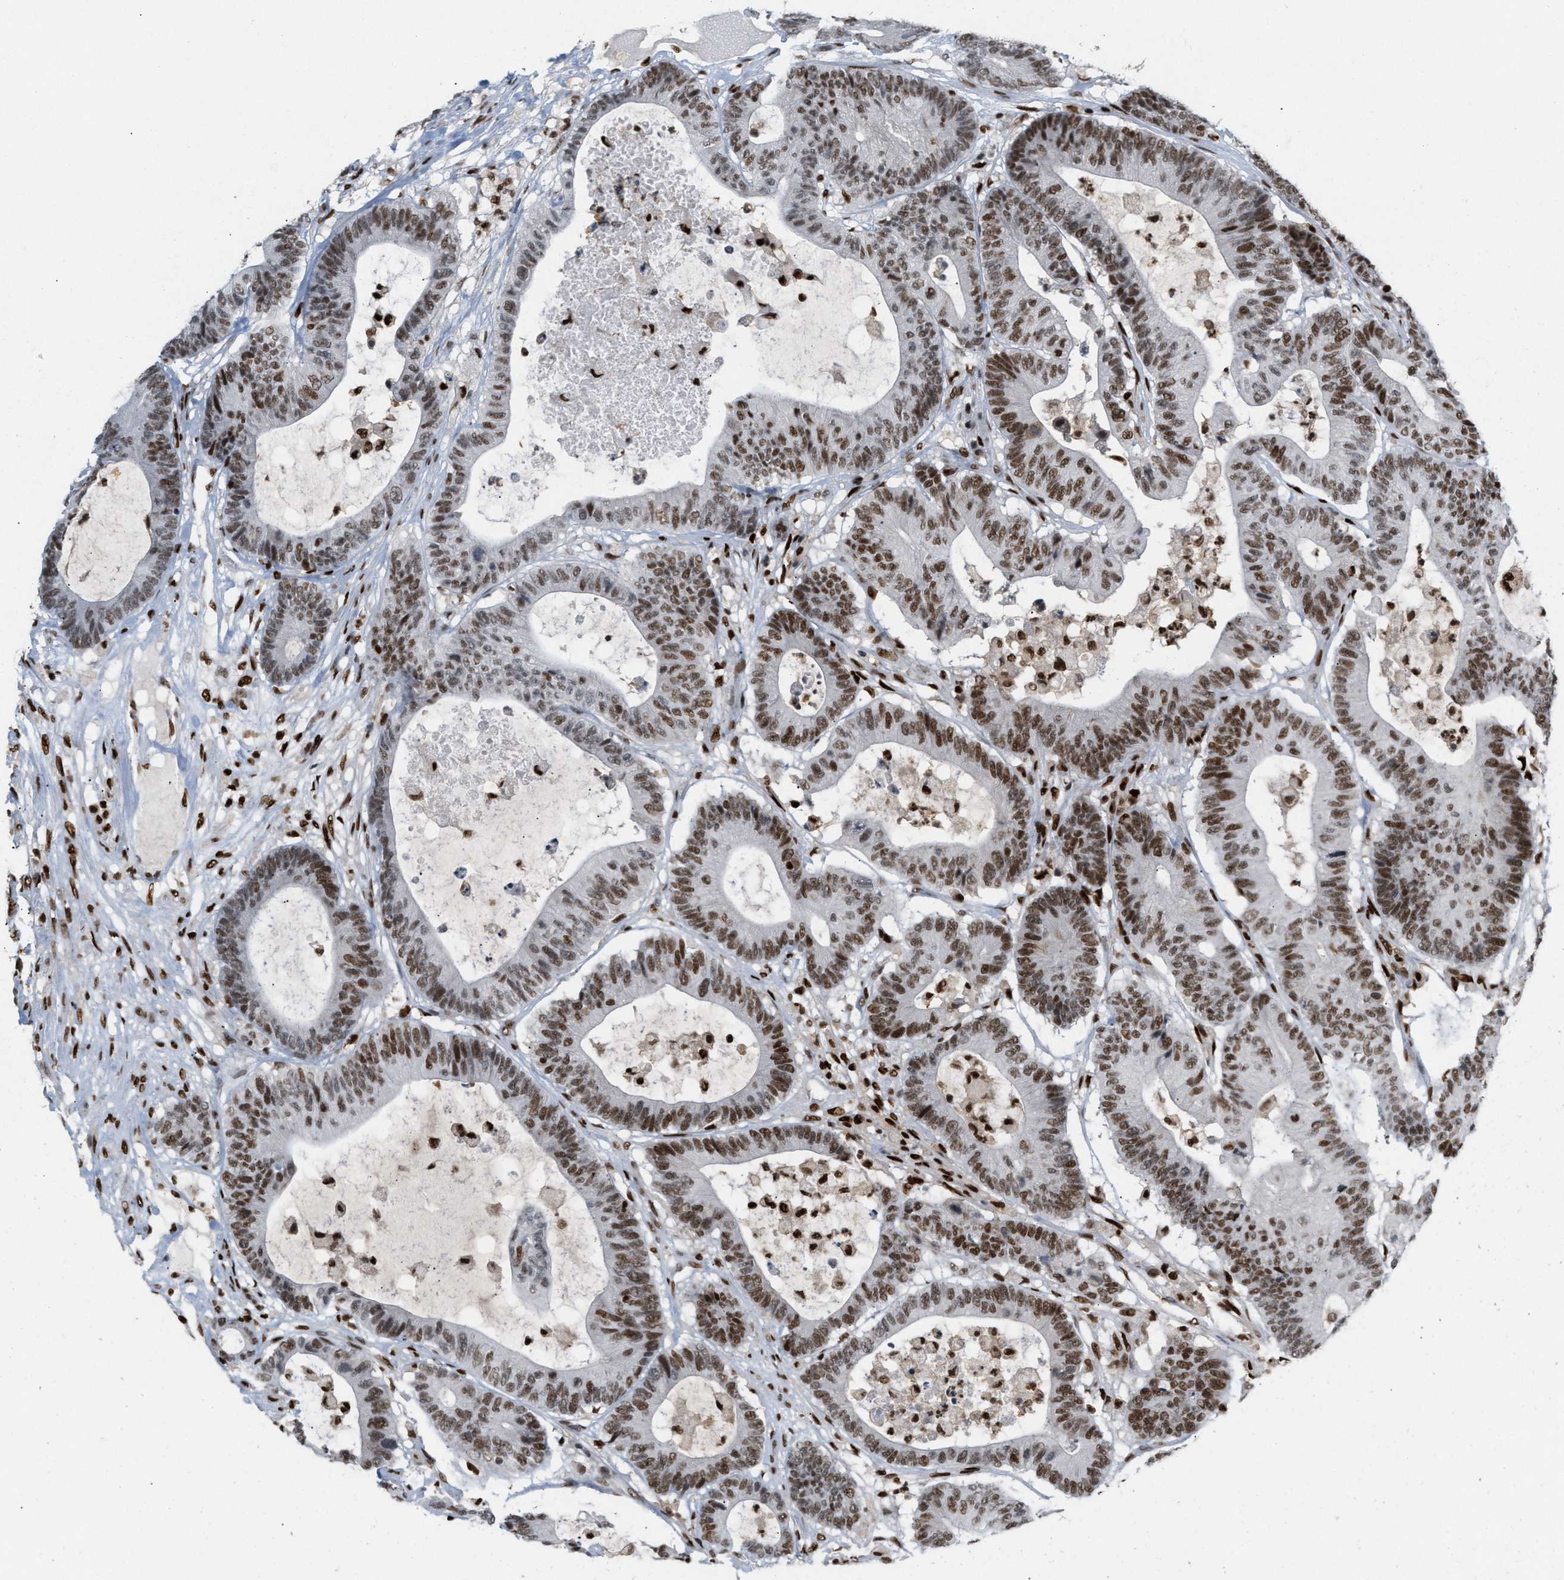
{"staining": {"intensity": "moderate", "quantity": ">75%", "location": "nuclear"}, "tissue": "colorectal cancer", "cell_type": "Tumor cells", "image_type": "cancer", "snomed": [{"axis": "morphology", "description": "Adenocarcinoma, NOS"}, {"axis": "topography", "description": "Colon"}], "caption": "Immunohistochemistry histopathology image of human colorectal cancer (adenocarcinoma) stained for a protein (brown), which reveals medium levels of moderate nuclear staining in approximately >75% of tumor cells.", "gene": "RNASEK-C17orf49", "patient": {"sex": "female", "age": 84}}